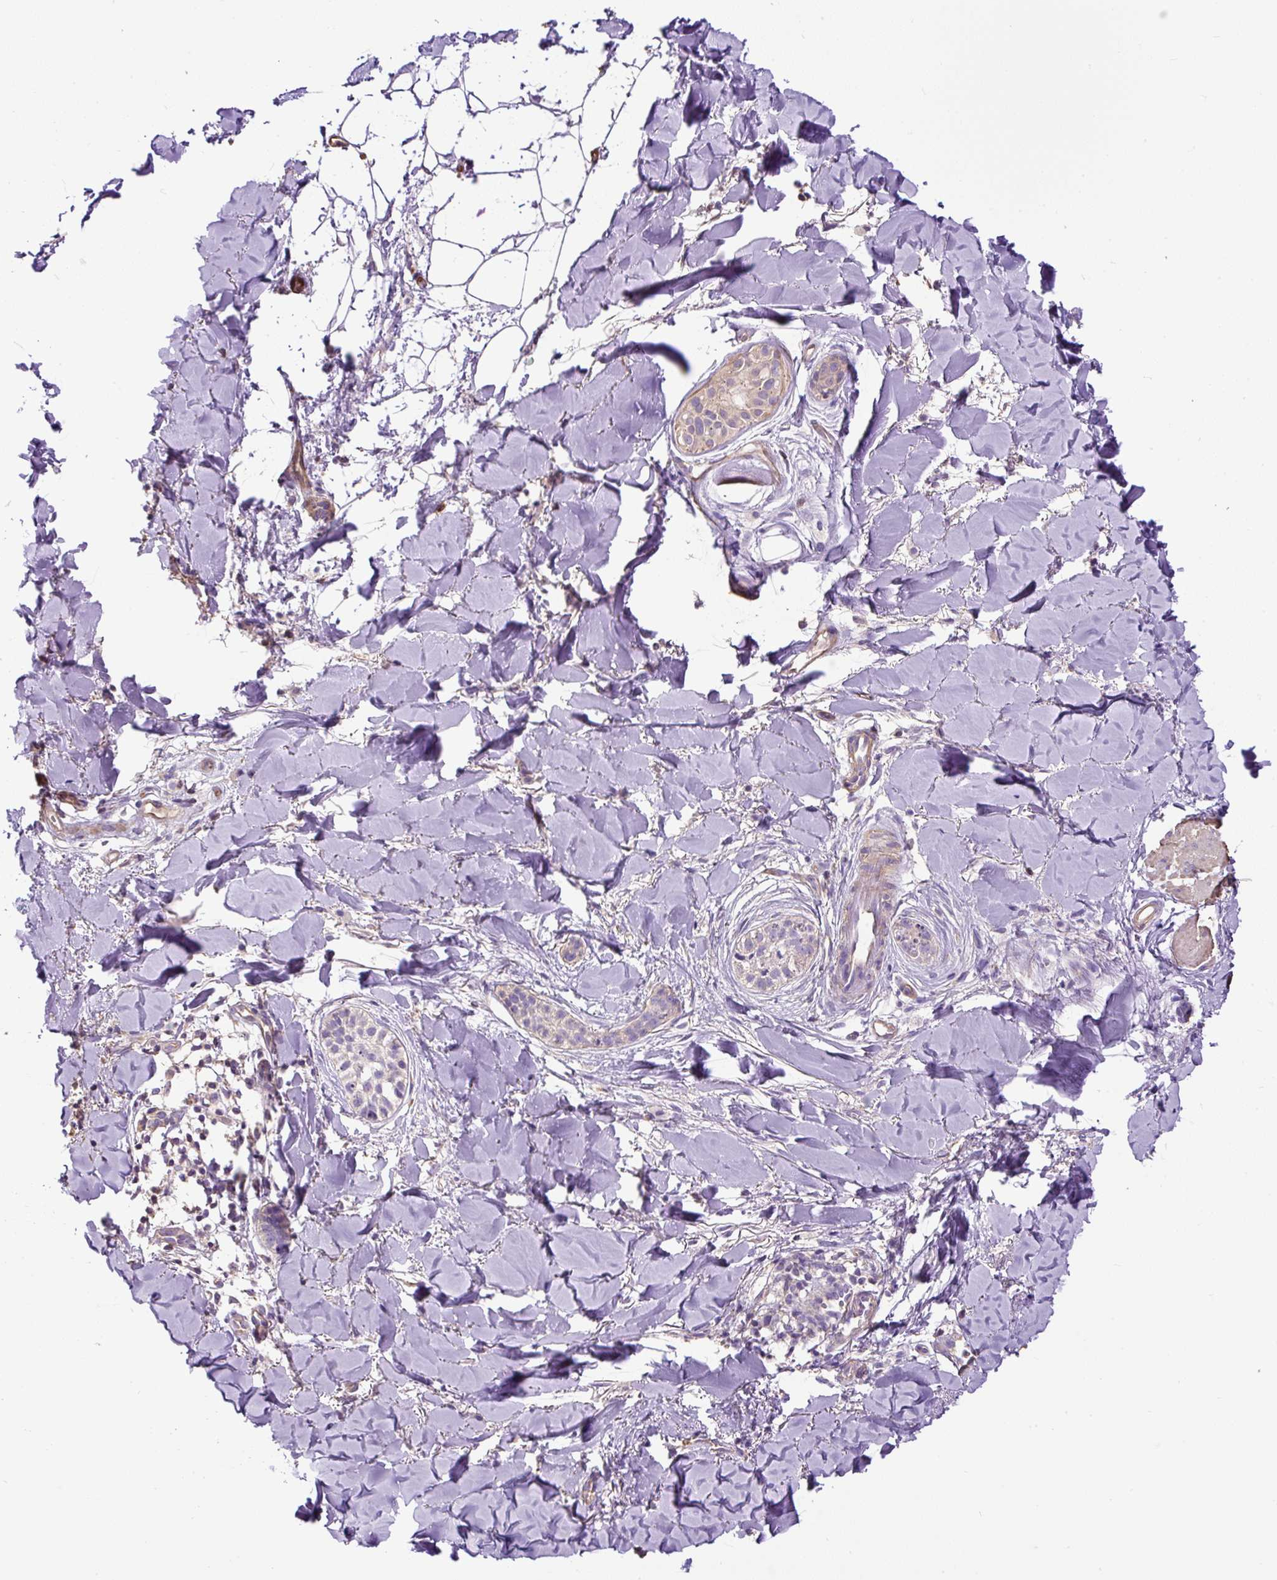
{"staining": {"intensity": "weak", "quantity": "<25%", "location": "cytoplasmic/membranous"}, "tissue": "skin cancer", "cell_type": "Tumor cells", "image_type": "cancer", "snomed": [{"axis": "morphology", "description": "Basal cell carcinoma"}, {"axis": "topography", "description": "Skin"}], "caption": "Basal cell carcinoma (skin) stained for a protein using immunohistochemistry (IHC) reveals no positivity tumor cells.", "gene": "PDIA2", "patient": {"sex": "male", "age": 52}}